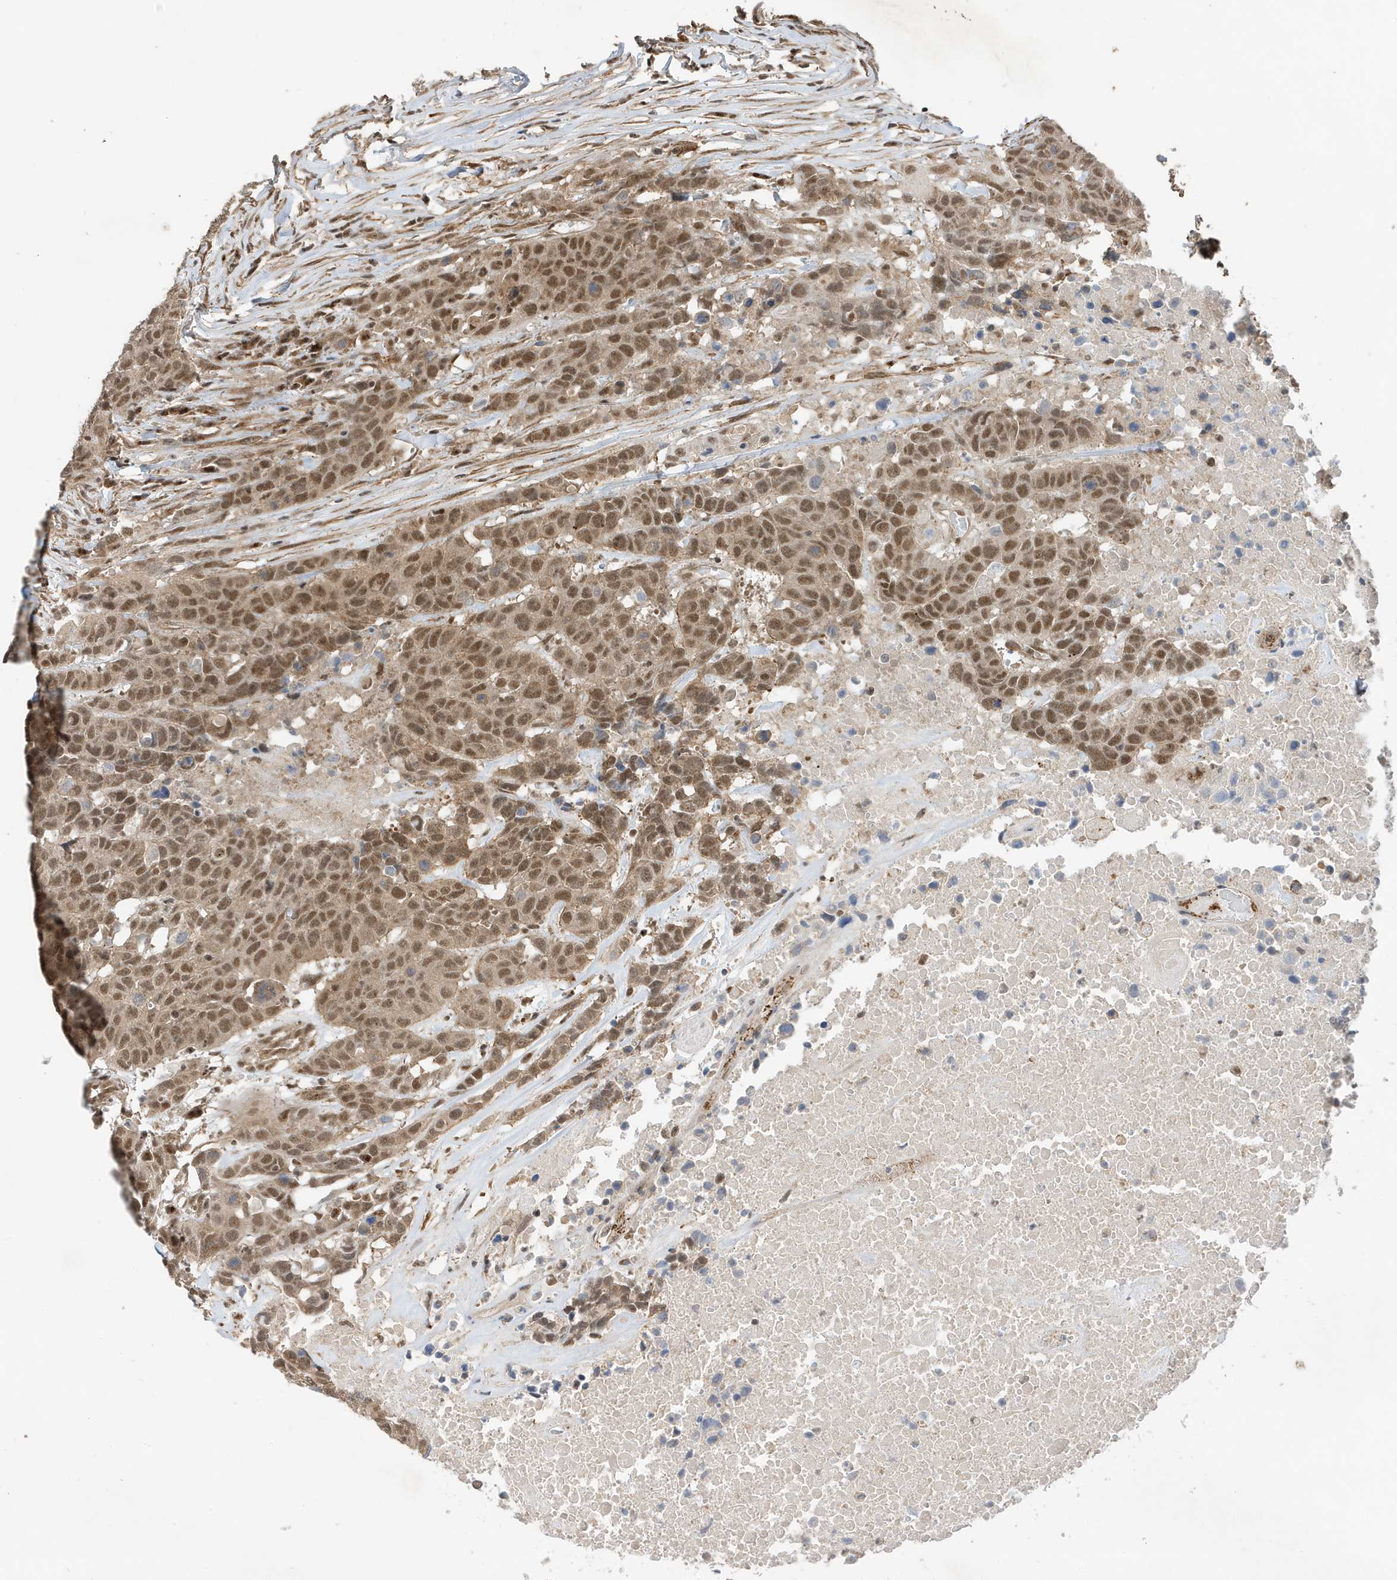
{"staining": {"intensity": "moderate", "quantity": ">75%", "location": "nuclear"}, "tissue": "head and neck cancer", "cell_type": "Tumor cells", "image_type": "cancer", "snomed": [{"axis": "morphology", "description": "Squamous cell carcinoma, NOS"}, {"axis": "topography", "description": "Head-Neck"}], "caption": "Squamous cell carcinoma (head and neck) tissue shows moderate nuclear positivity in about >75% of tumor cells (DAB (3,3'-diaminobenzidine) IHC with brightfield microscopy, high magnification).", "gene": "MAST3", "patient": {"sex": "male", "age": 66}}